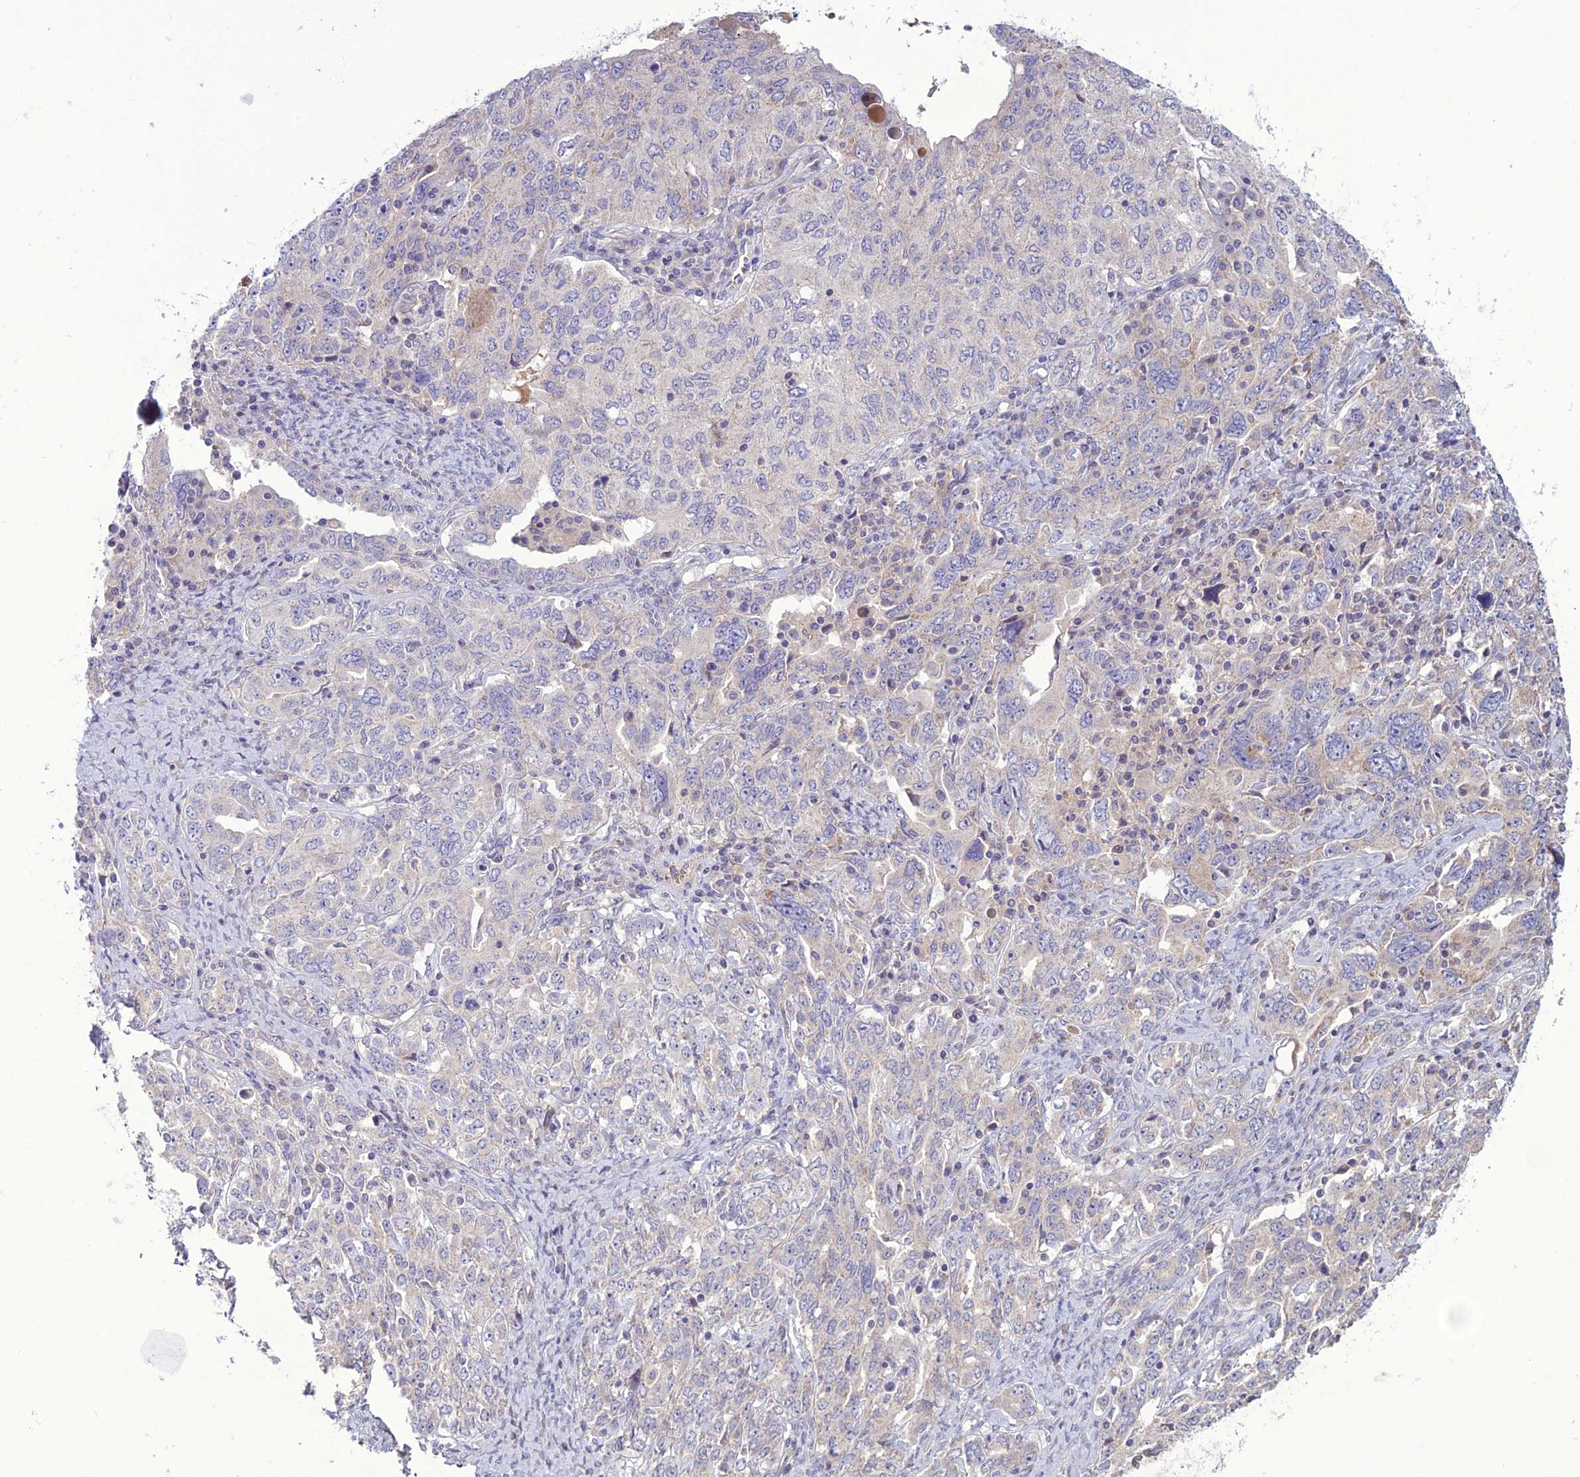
{"staining": {"intensity": "negative", "quantity": "none", "location": "none"}, "tissue": "ovarian cancer", "cell_type": "Tumor cells", "image_type": "cancer", "snomed": [{"axis": "morphology", "description": "Carcinoma, endometroid"}, {"axis": "topography", "description": "Ovary"}], "caption": "High magnification brightfield microscopy of ovarian cancer (endometroid carcinoma) stained with DAB (3,3'-diaminobenzidine) (brown) and counterstained with hematoxylin (blue): tumor cells show no significant expression.", "gene": "C2orf76", "patient": {"sex": "female", "age": 62}}